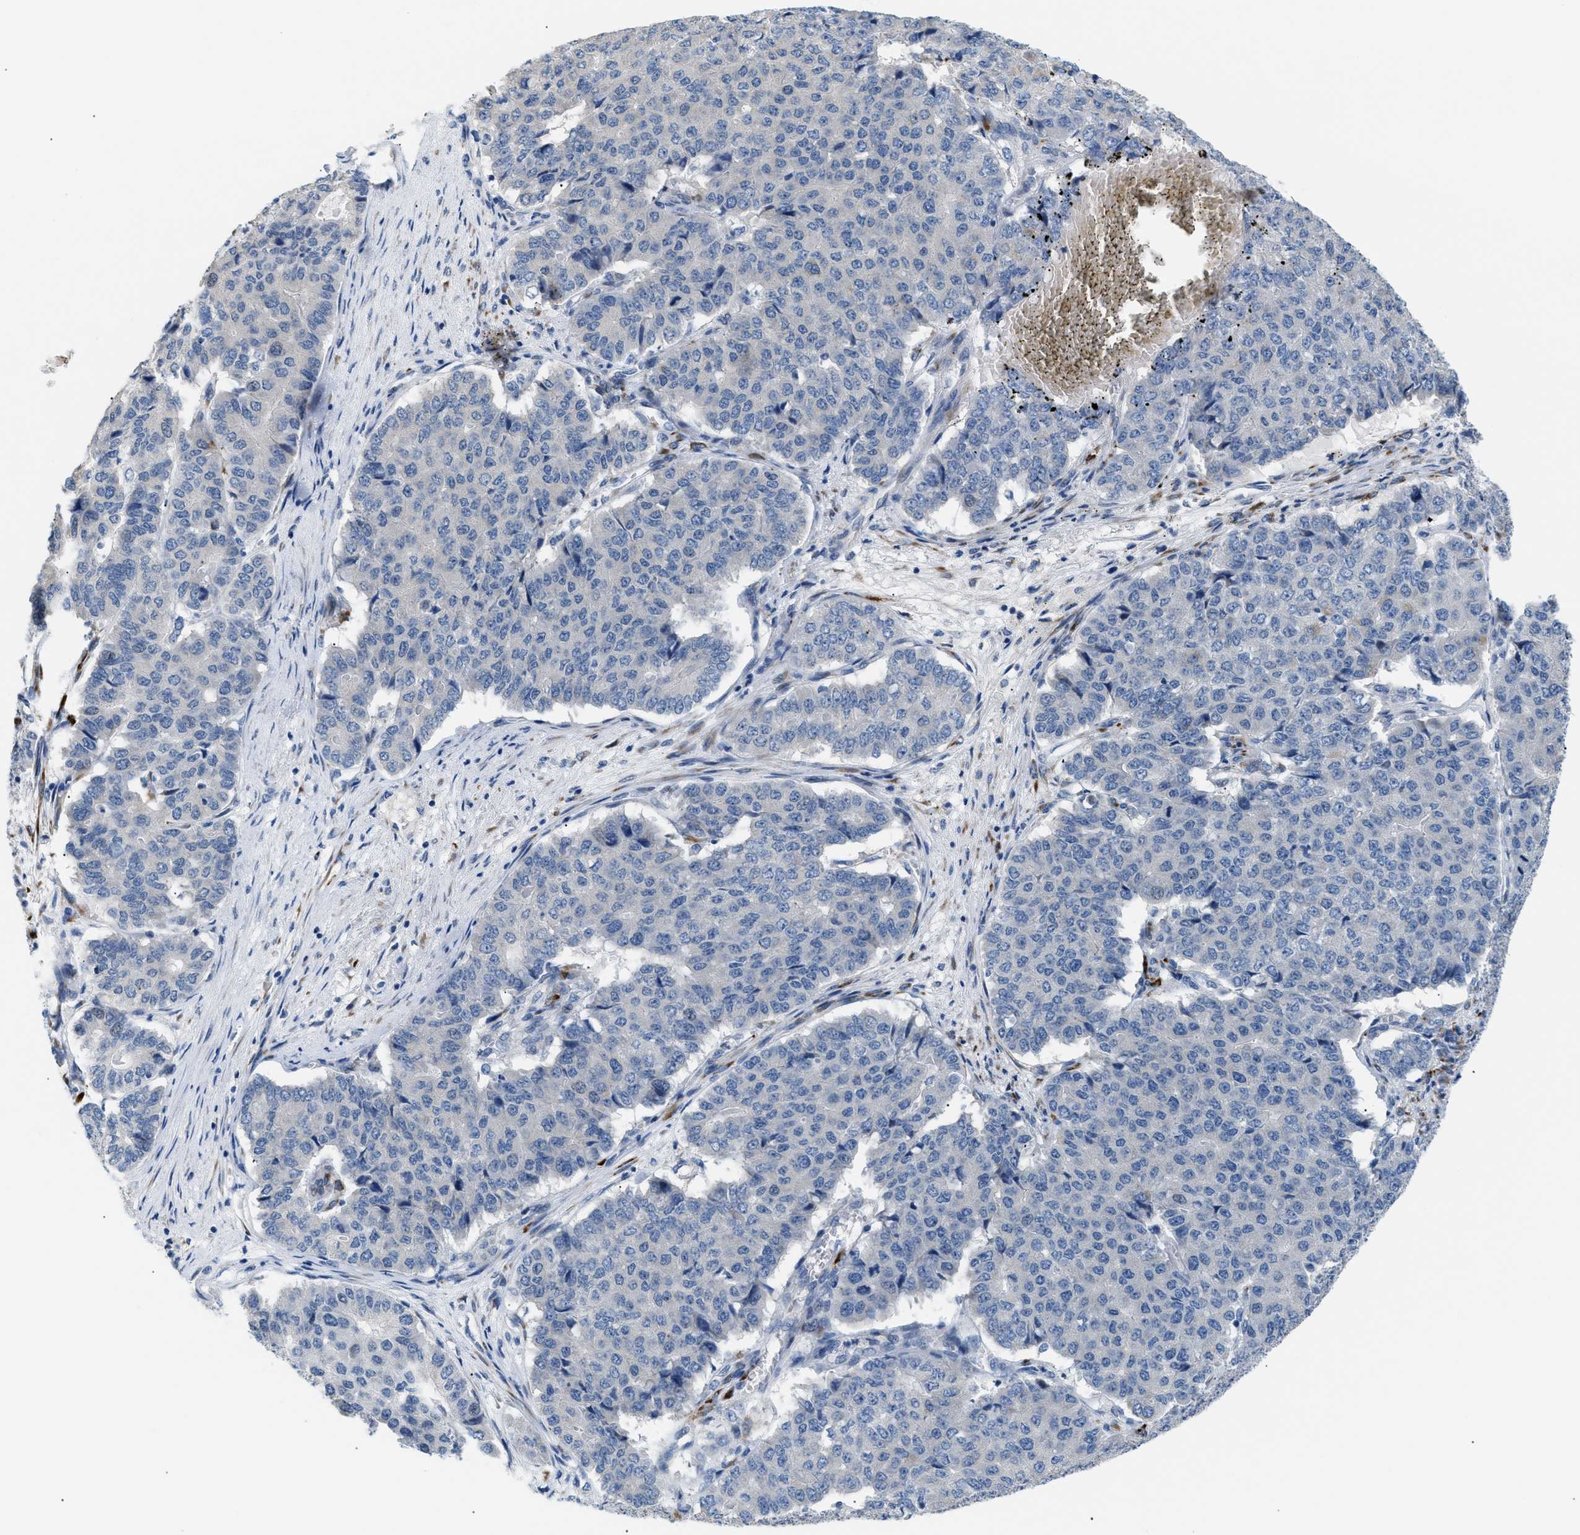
{"staining": {"intensity": "negative", "quantity": "none", "location": "none"}, "tissue": "pancreatic cancer", "cell_type": "Tumor cells", "image_type": "cancer", "snomed": [{"axis": "morphology", "description": "Adenocarcinoma, NOS"}, {"axis": "topography", "description": "Pancreas"}], "caption": "High power microscopy micrograph of an IHC micrograph of pancreatic cancer, revealing no significant positivity in tumor cells.", "gene": "ICA1", "patient": {"sex": "male", "age": 50}}